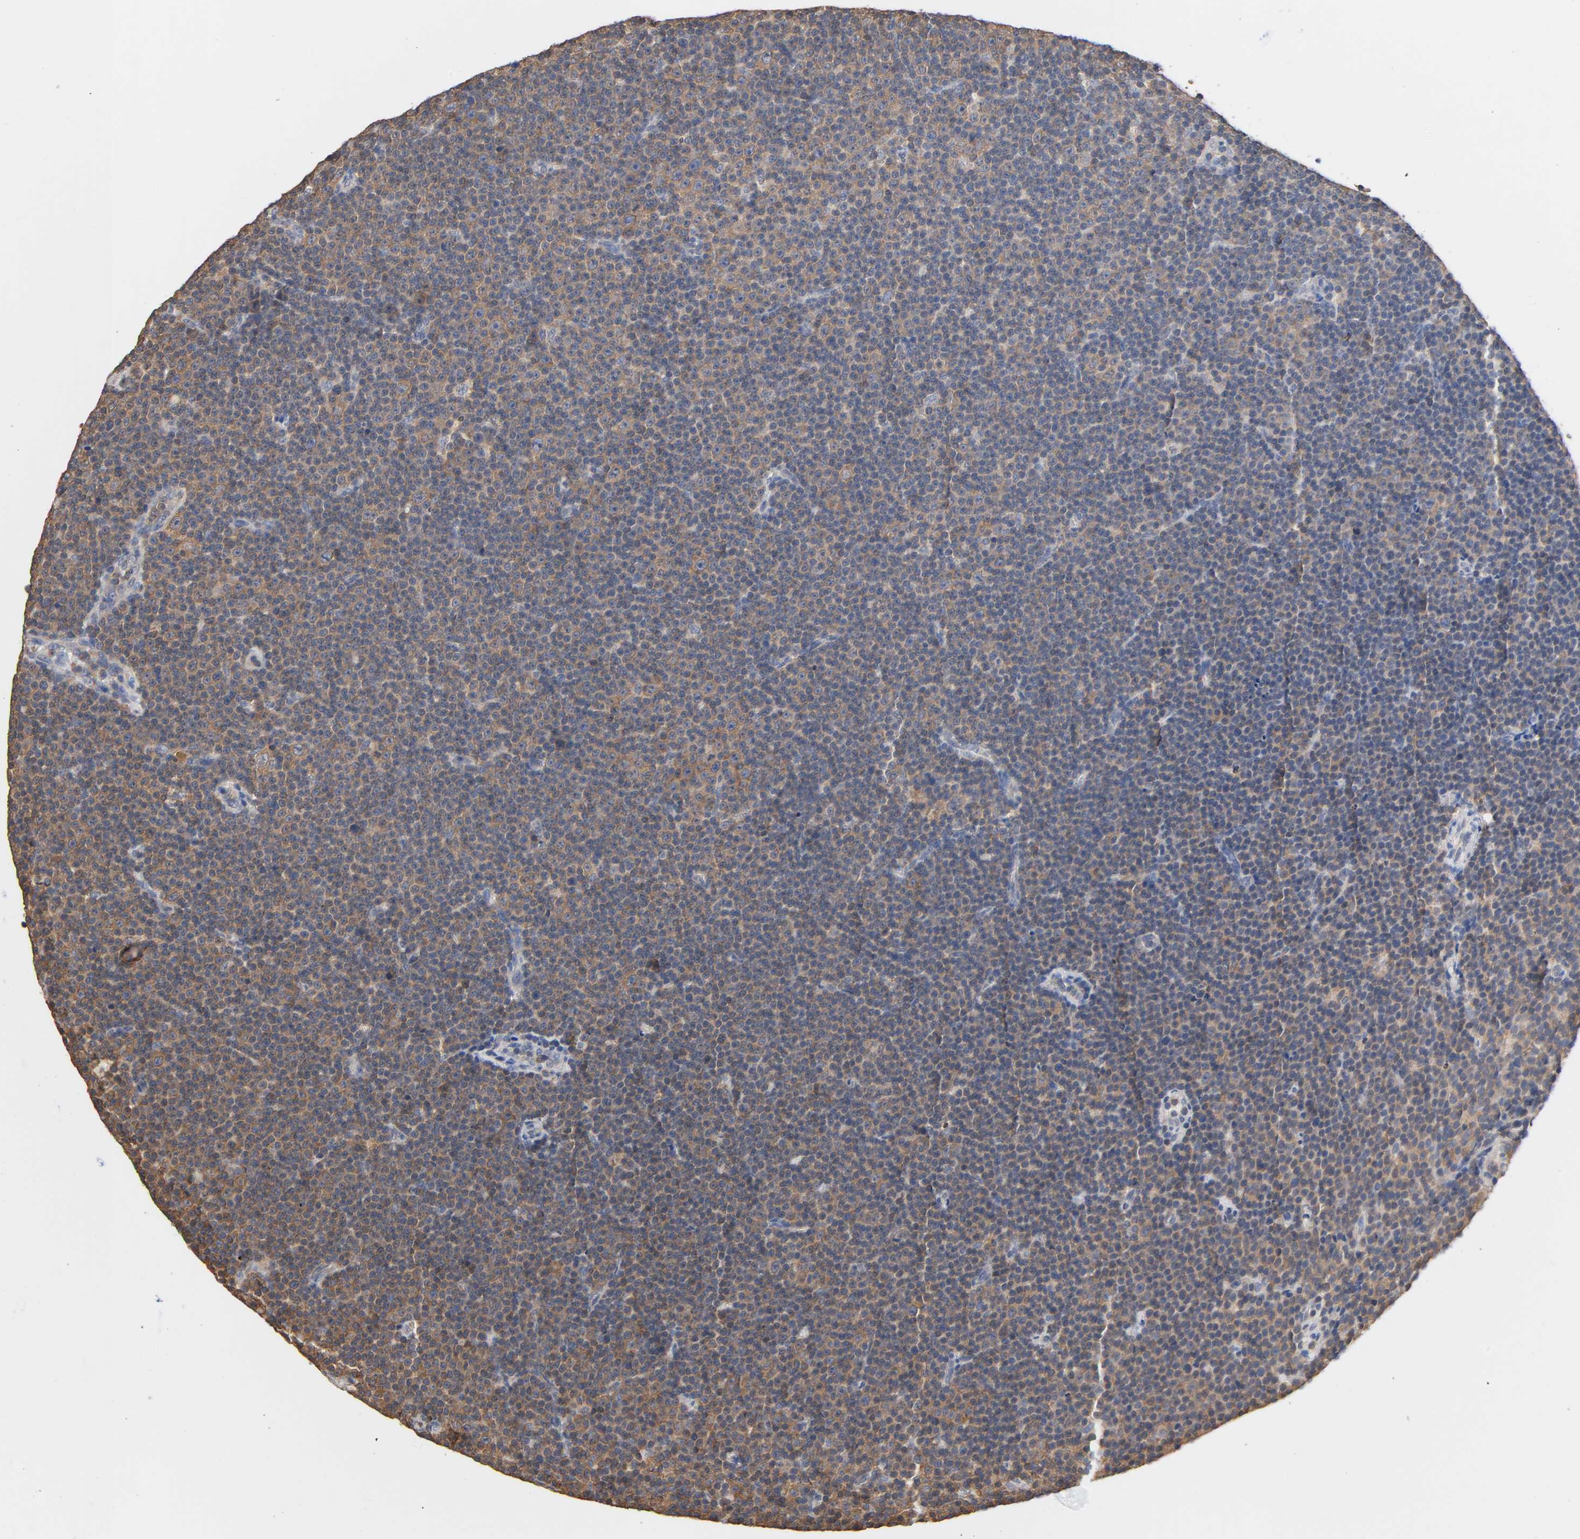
{"staining": {"intensity": "moderate", "quantity": ">75%", "location": "cytoplasmic/membranous"}, "tissue": "lymphoma", "cell_type": "Tumor cells", "image_type": "cancer", "snomed": [{"axis": "morphology", "description": "Malignant lymphoma, non-Hodgkin's type, Low grade"}, {"axis": "topography", "description": "Lymph node"}], "caption": "Immunohistochemical staining of human low-grade malignant lymphoma, non-Hodgkin's type reveals medium levels of moderate cytoplasmic/membranous protein expression in approximately >75% of tumor cells.", "gene": "ALDOA", "patient": {"sex": "female", "age": 67}}